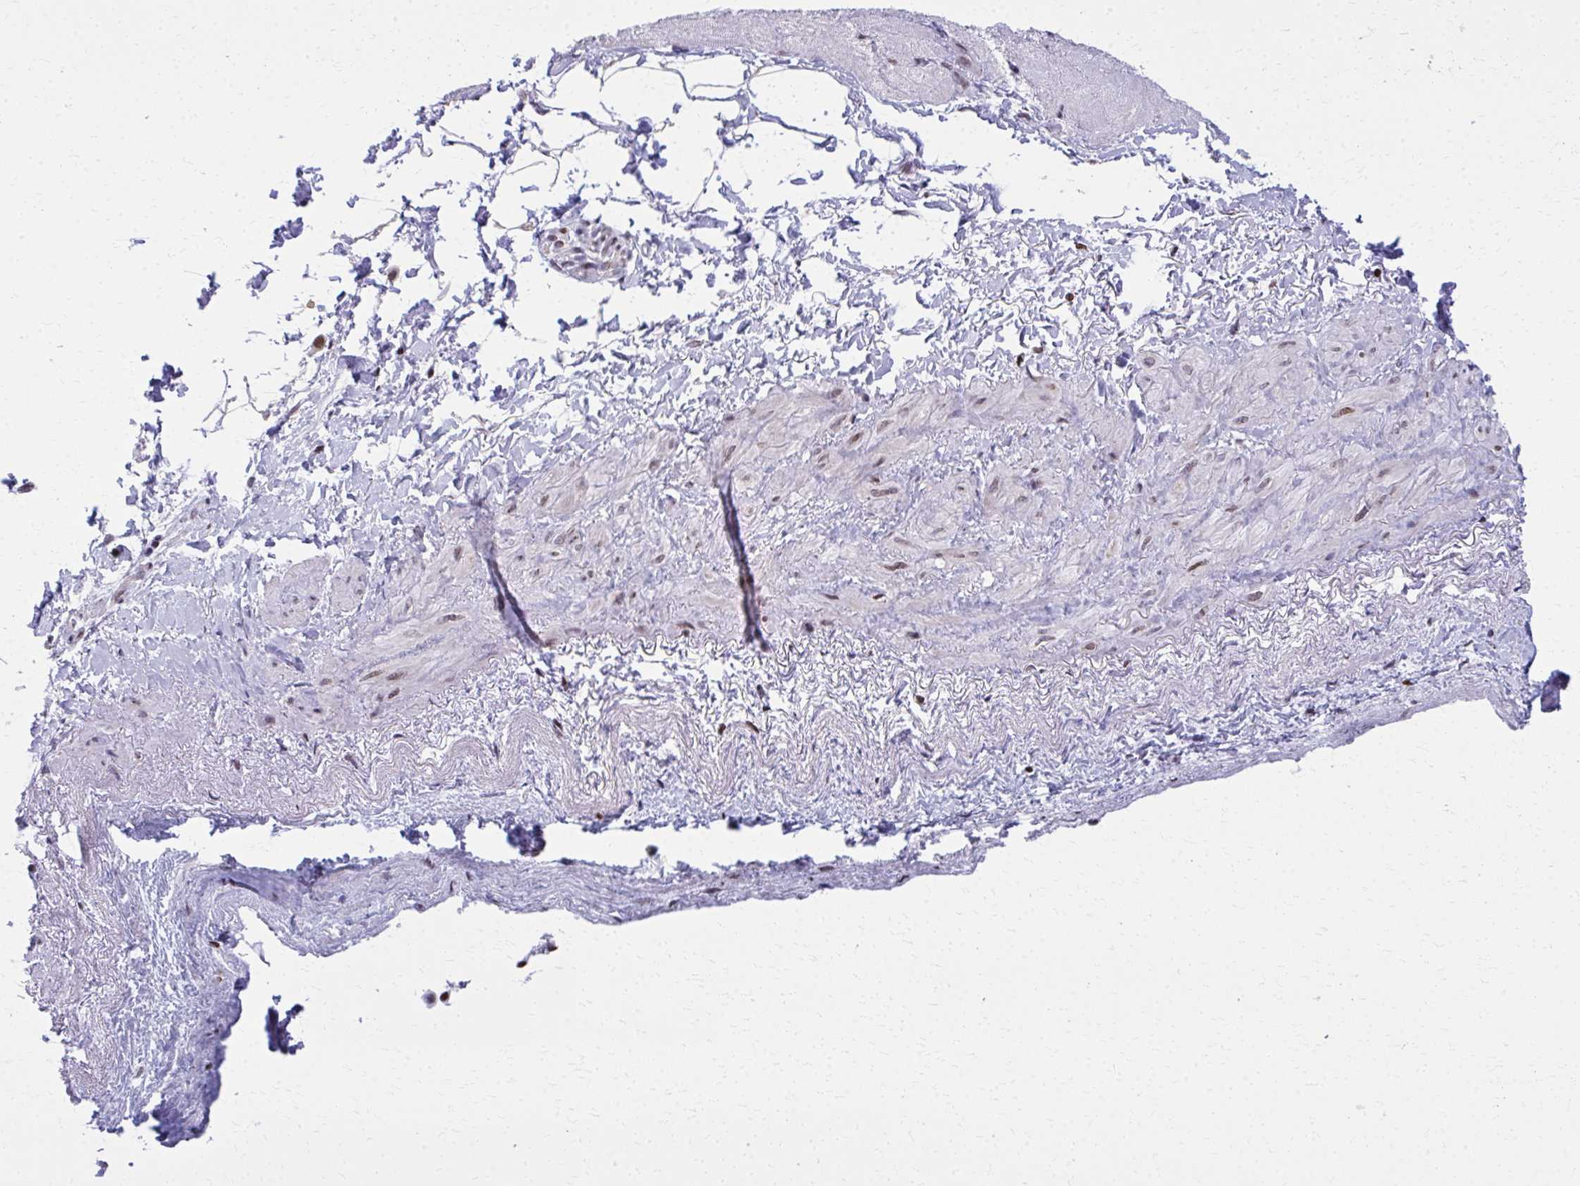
{"staining": {"intensity": "moderate", "quantity": "25%-75%", "location": "nuclear"}, "tissue": "heart muscle", "cell_type": "Cardiomyocytes", "image_type": "normal", "snomed": [{"axis": "morphology", "description": "Normal tissue, NOS"}, {"axis": "topography", "description": "Heart"}], "caption": "Moderate nuclear expression is seen in approximately 25%-75% of cardiomyocytes in benign heart muscle.", "gene": "AP5M1", "patient": {"sex": "male", "age": 62}}